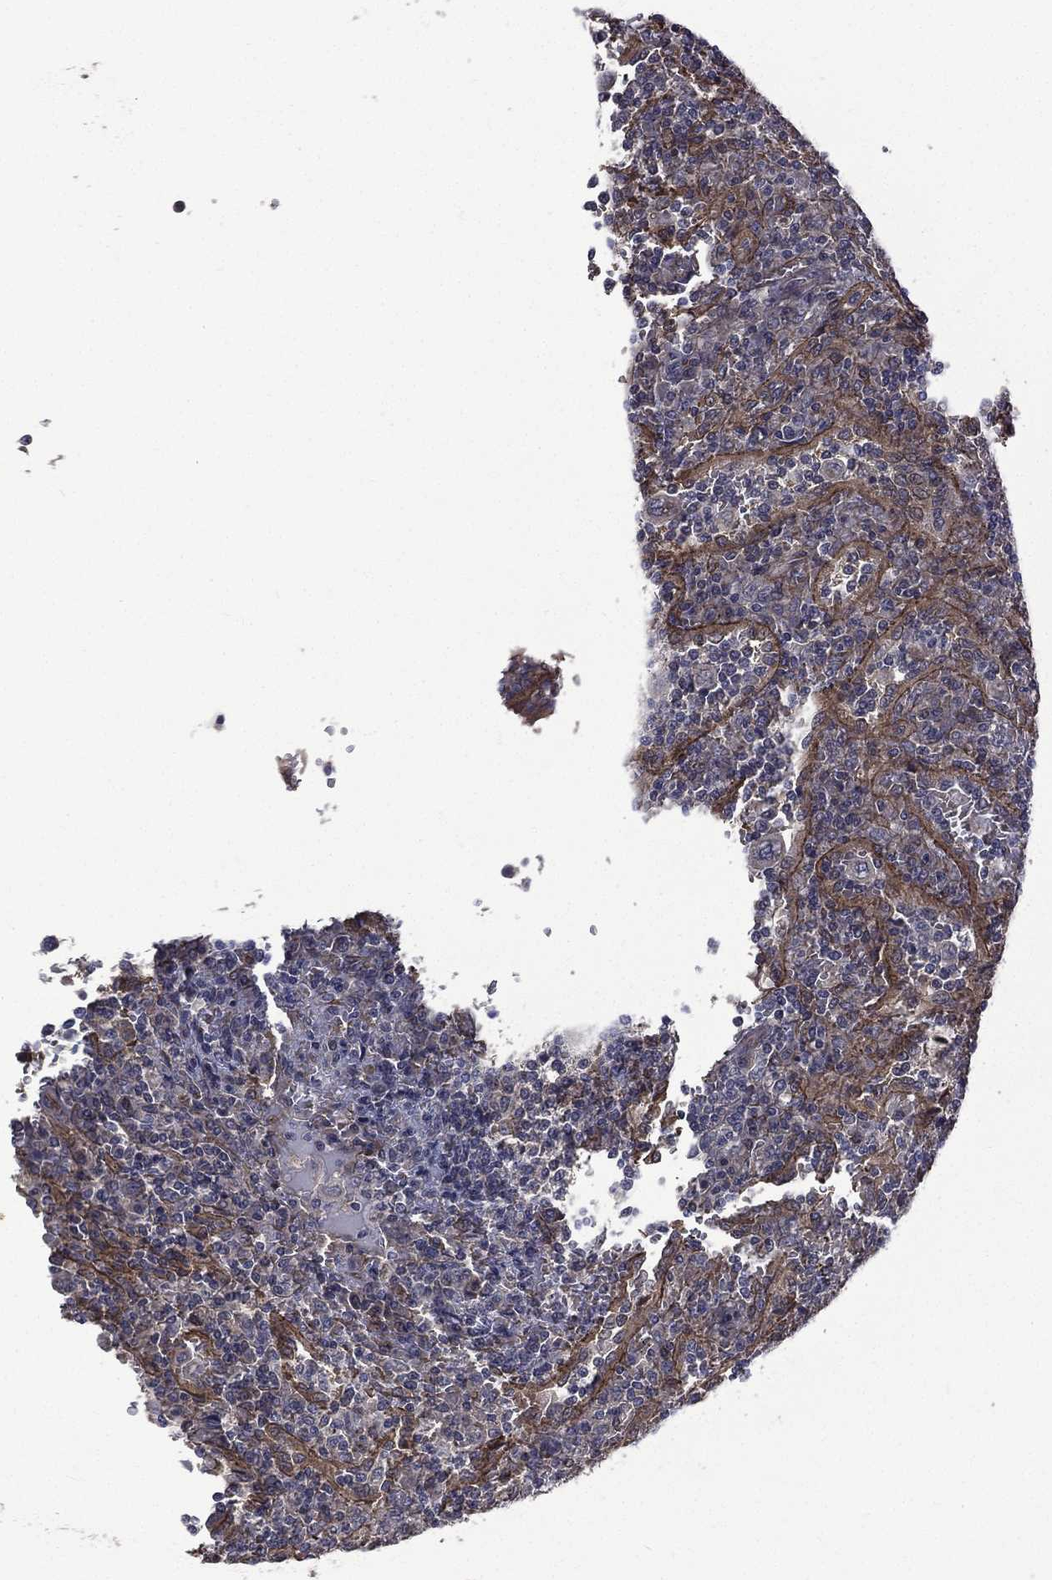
{"staining": {"intensity": "negative", "quantity": "none", "location": "none"}, "tissue": "lymphoma", "cell_type": "Tumor cells", "image_type": "cancer", "snomed": [{"axis": "morphology", "description": "Malignant lymphoma, non-Hodgkin's type, Low grade"}, {"axis": "topography", "description": "Spleen"}], "caption": "Tumor cells are negative for protein expression in human malignant lymphoma, non-Hodgkin's type (low-grade).", "gene": "PPFIBP1", "patient": {"sex": "male", "age": 62}}